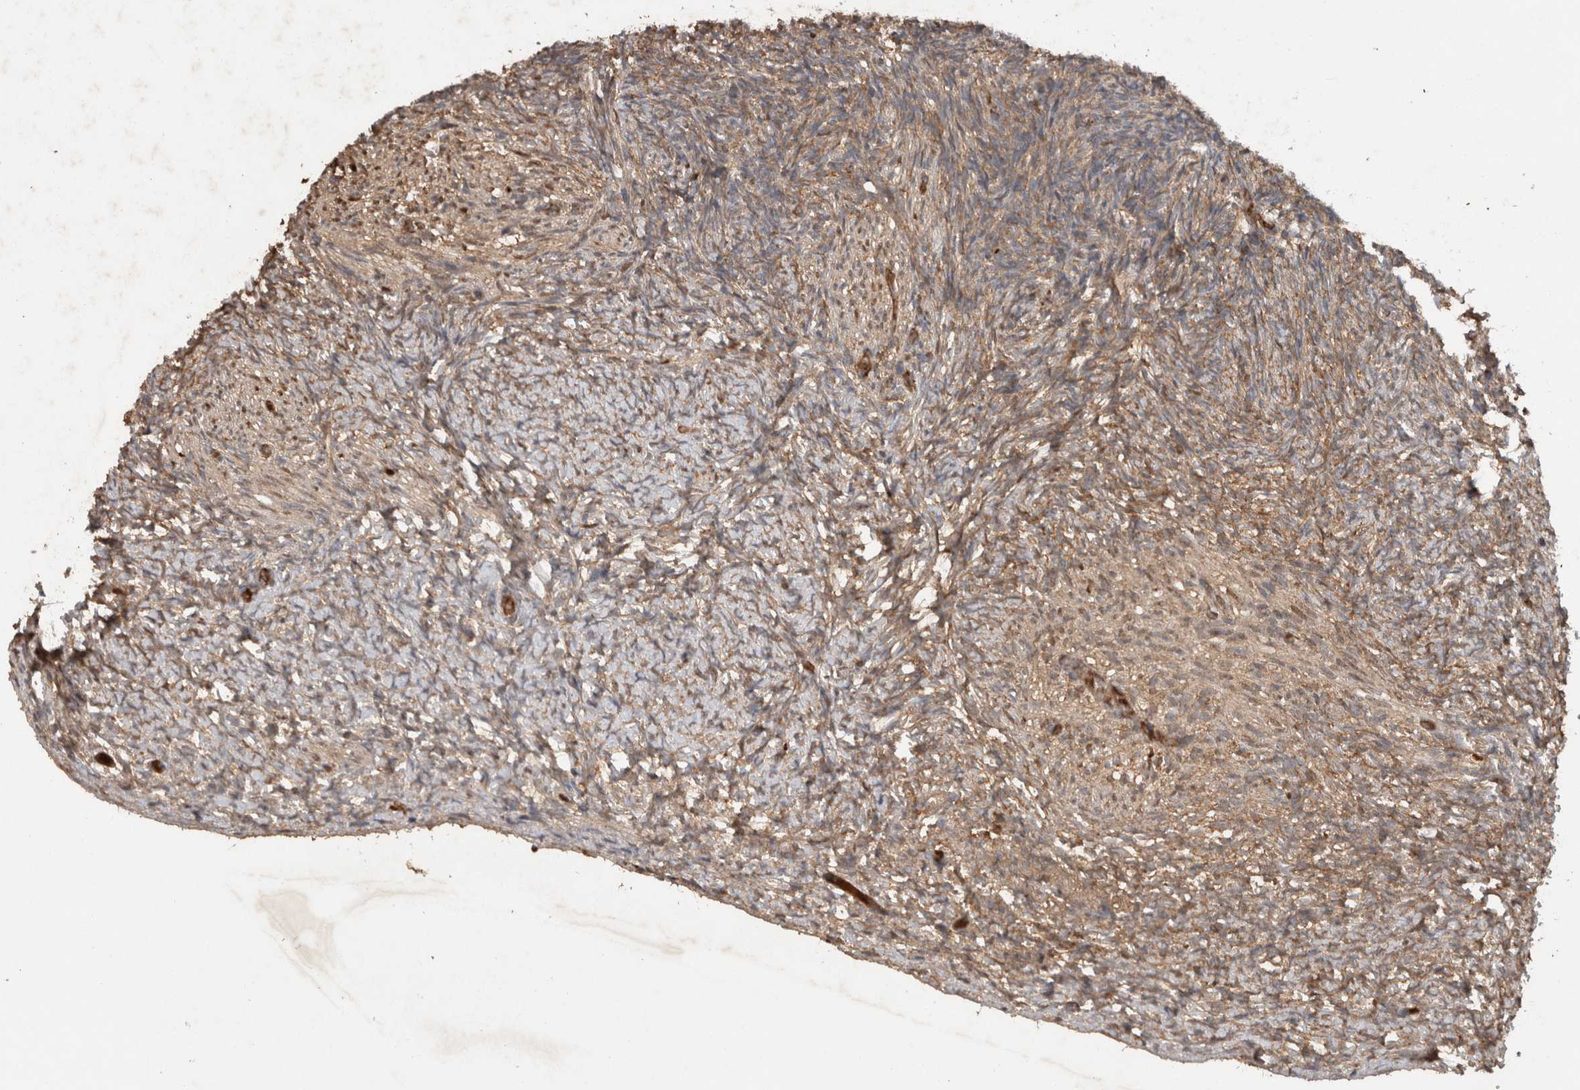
{"staining": {"intensity": "weak", "quantity": "25%-75%", "location": "cytoplasmic/membranous"}, "tissue": "ovary", "cell_type": "Ovarian stroma cells", "image_type": "normal", "snomed": [{"axis": "morphology", "description": "Normal tissue, NOS"}, {"axis": "topography", "description": "Ovary"}], "caption": "A low amount of weak cytoplasmic/membranous positivity is identified in about 25%-75% of ovarian stroma cells in benign ovary.", "gene": "ADGRL3", "patient": {"sex": "female", "age": 34}}